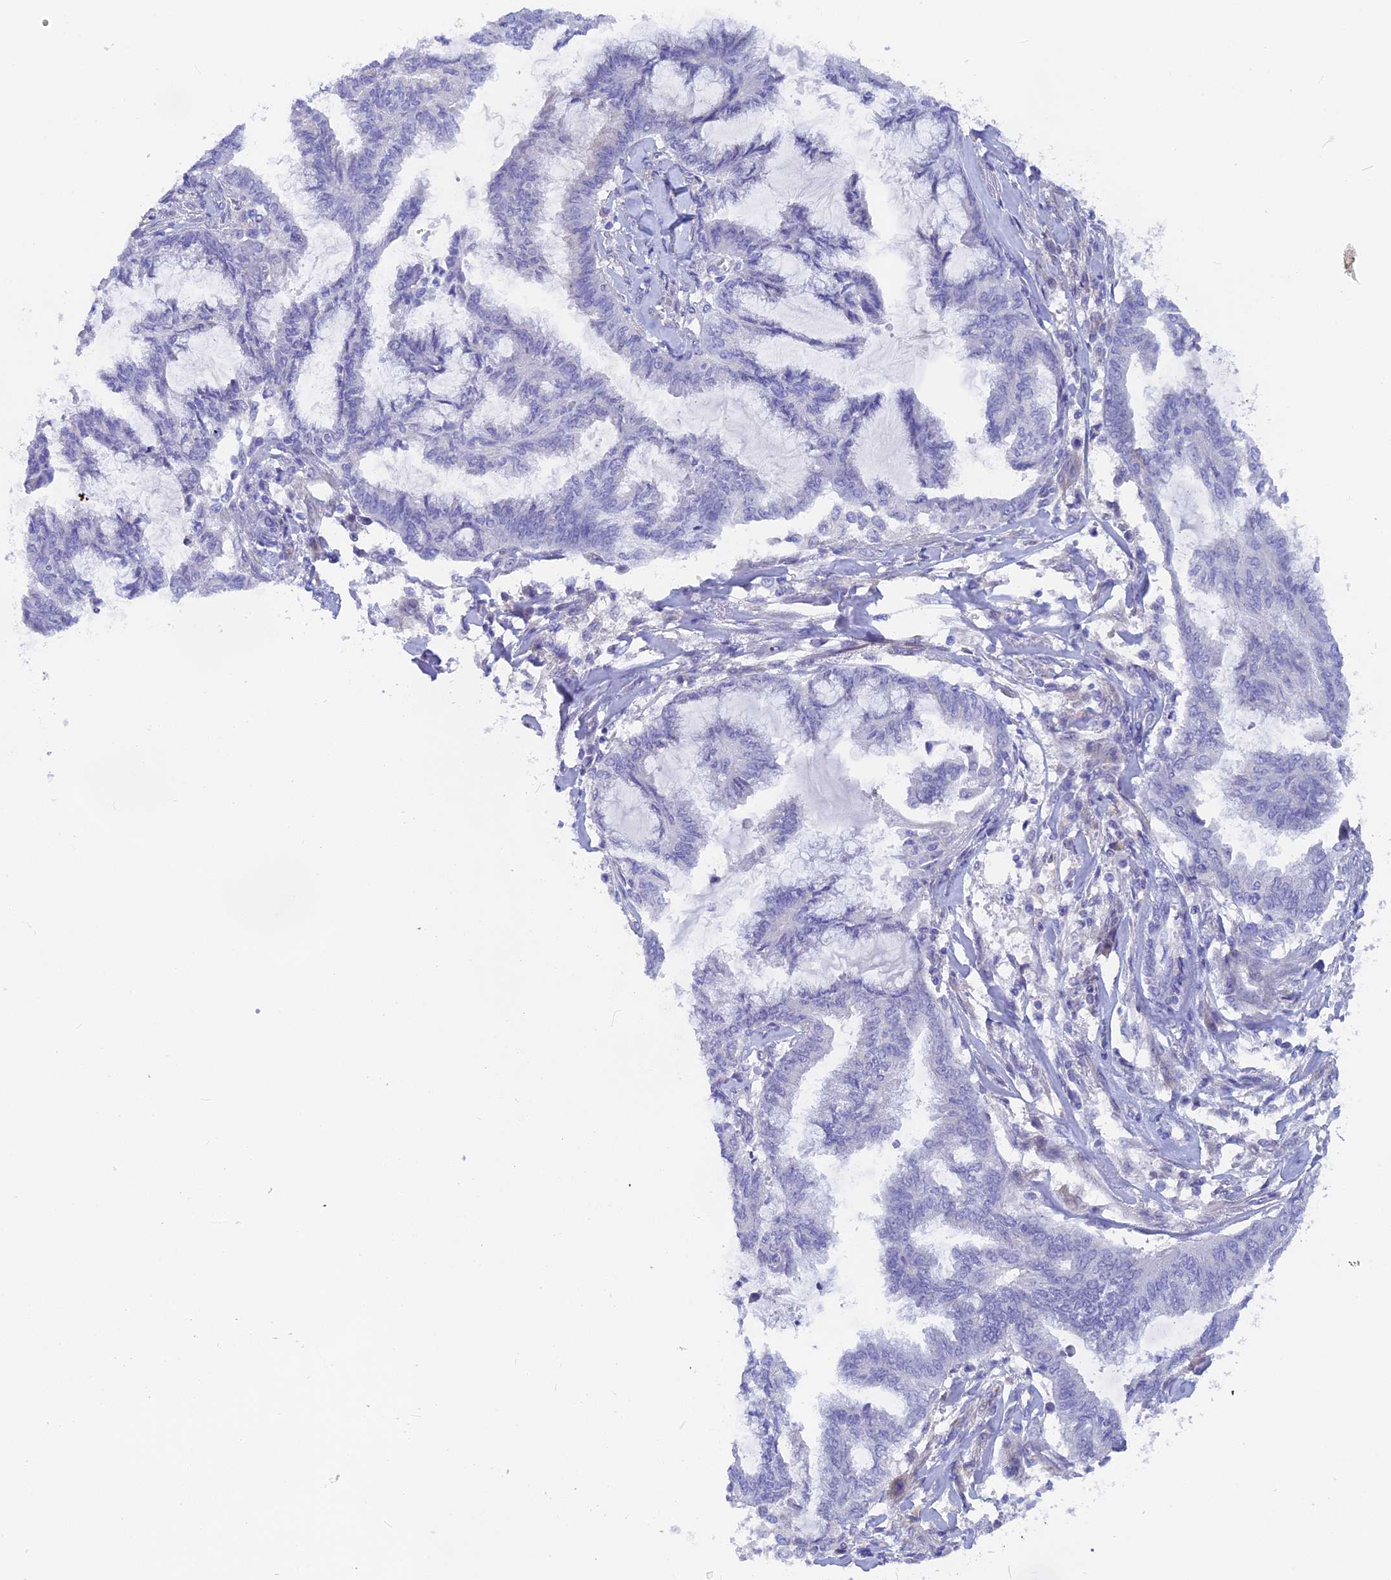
{"staining": {"intensity": "negative", "quantity": "none", "location": "none"}, "tissue": "endometrial cancer", "cell_type": "Tumor cells", "image_type": "cancer", "snomed": [{"axis": "morphology", "description": "Adenocarcinoma, NOS"}, {"axis": "topography", "description": "Endometrium"}], "caption": "IHC photomicrograph of neoplastic tissue: adenocarcinoma (endometrial) stained with DAB (3,3'-diaminobenzidine) shows no significant protein staining in tumor cells.", "gene": "GLB1L", "patient": {"sex": "female", "age": 86}}